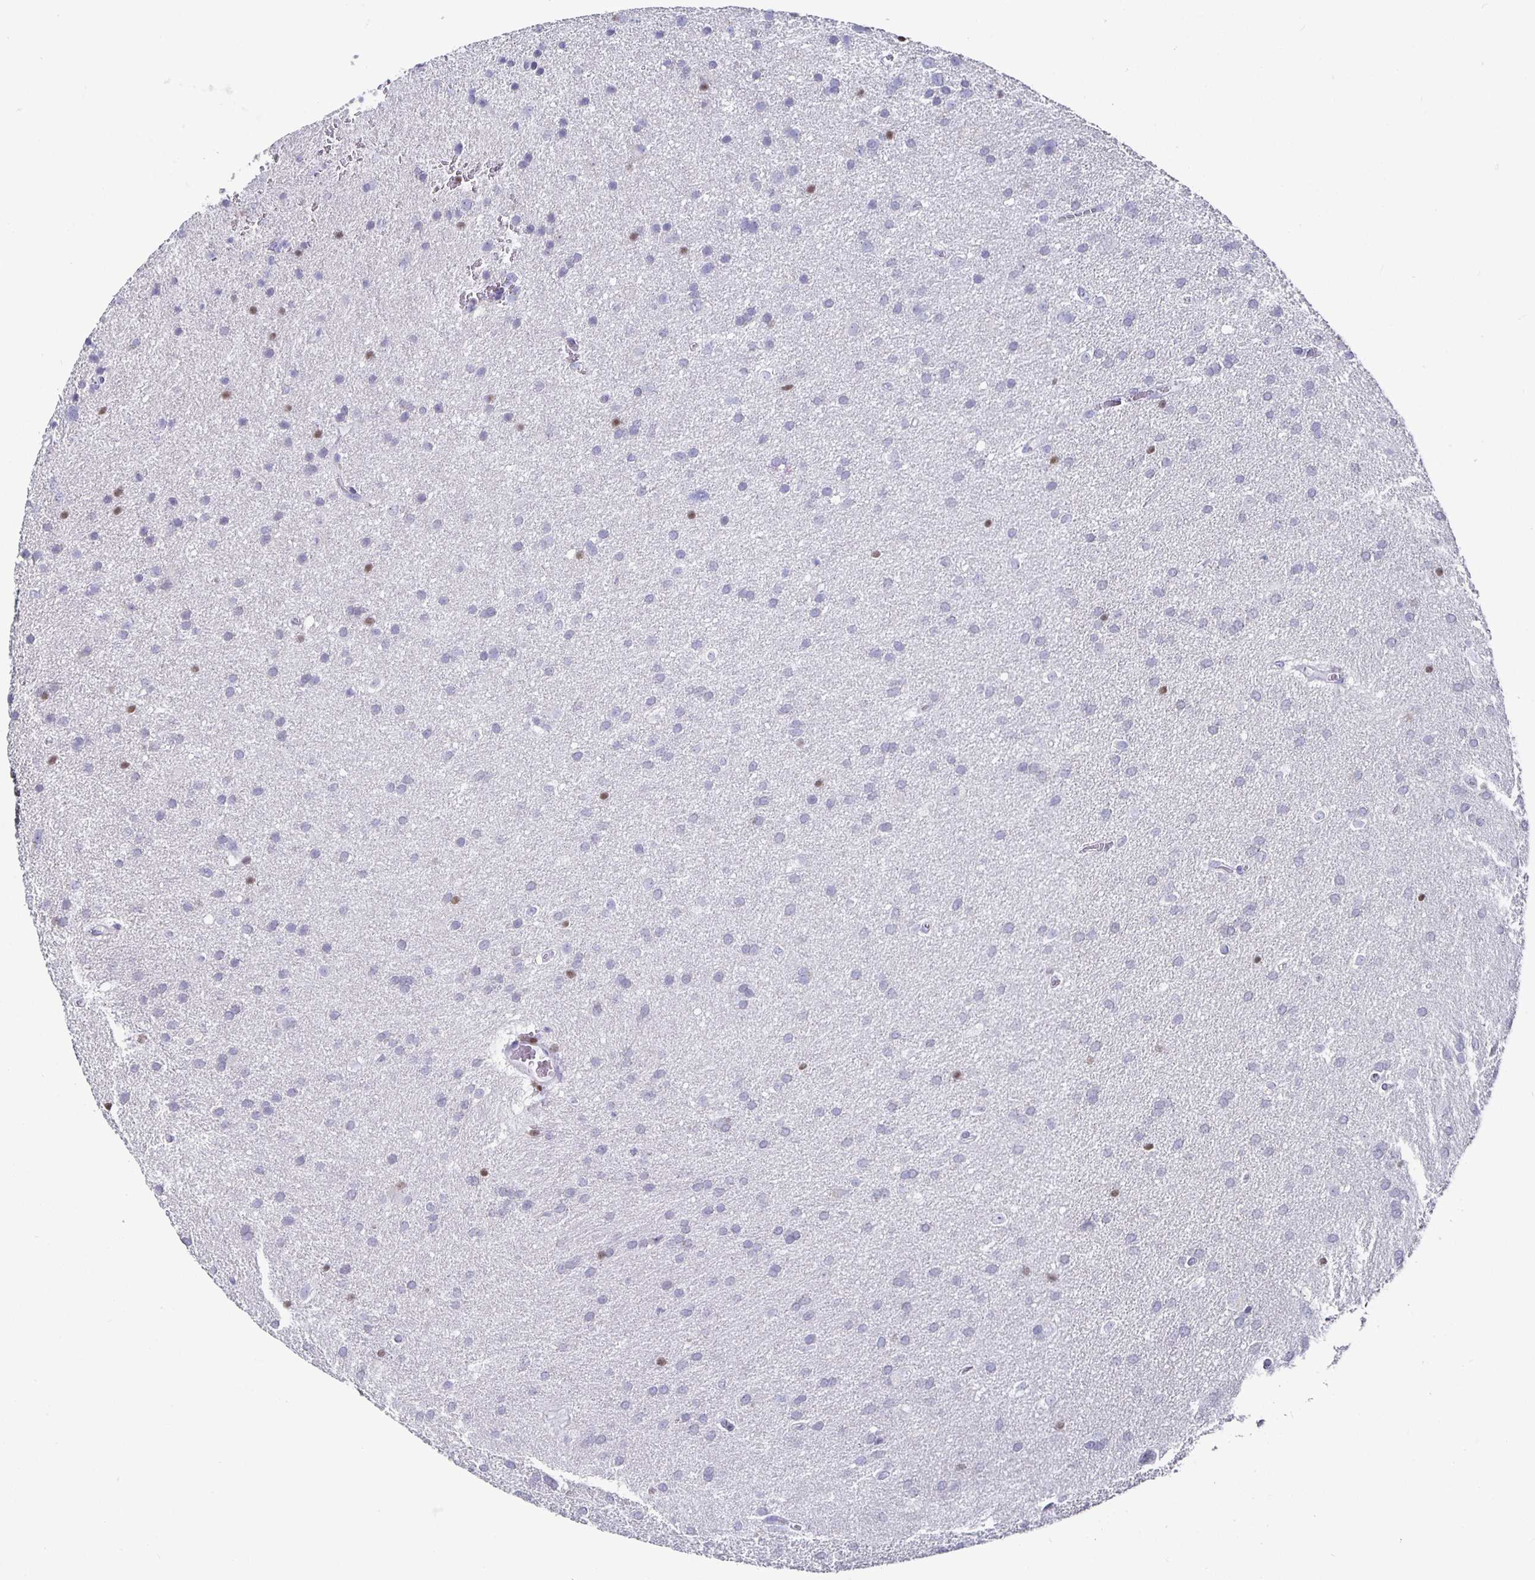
{"staining": {"intensity": "negative", "quantity": "none", "location": "none"}, "tissue": "glioma", "cell_type": "Tumor cells", "image_type": "cancer", "snomed": [{"axis": "morphology", "description": "Glioma, malignant, Low grade"}, {"axis": "topography", "description": "Brain"}], "caption": "Image shows no protein positivity in tumor cells of glioma tissue.", "gene": "RUNX2", "patient": {"sex": "female", "age": 54}}